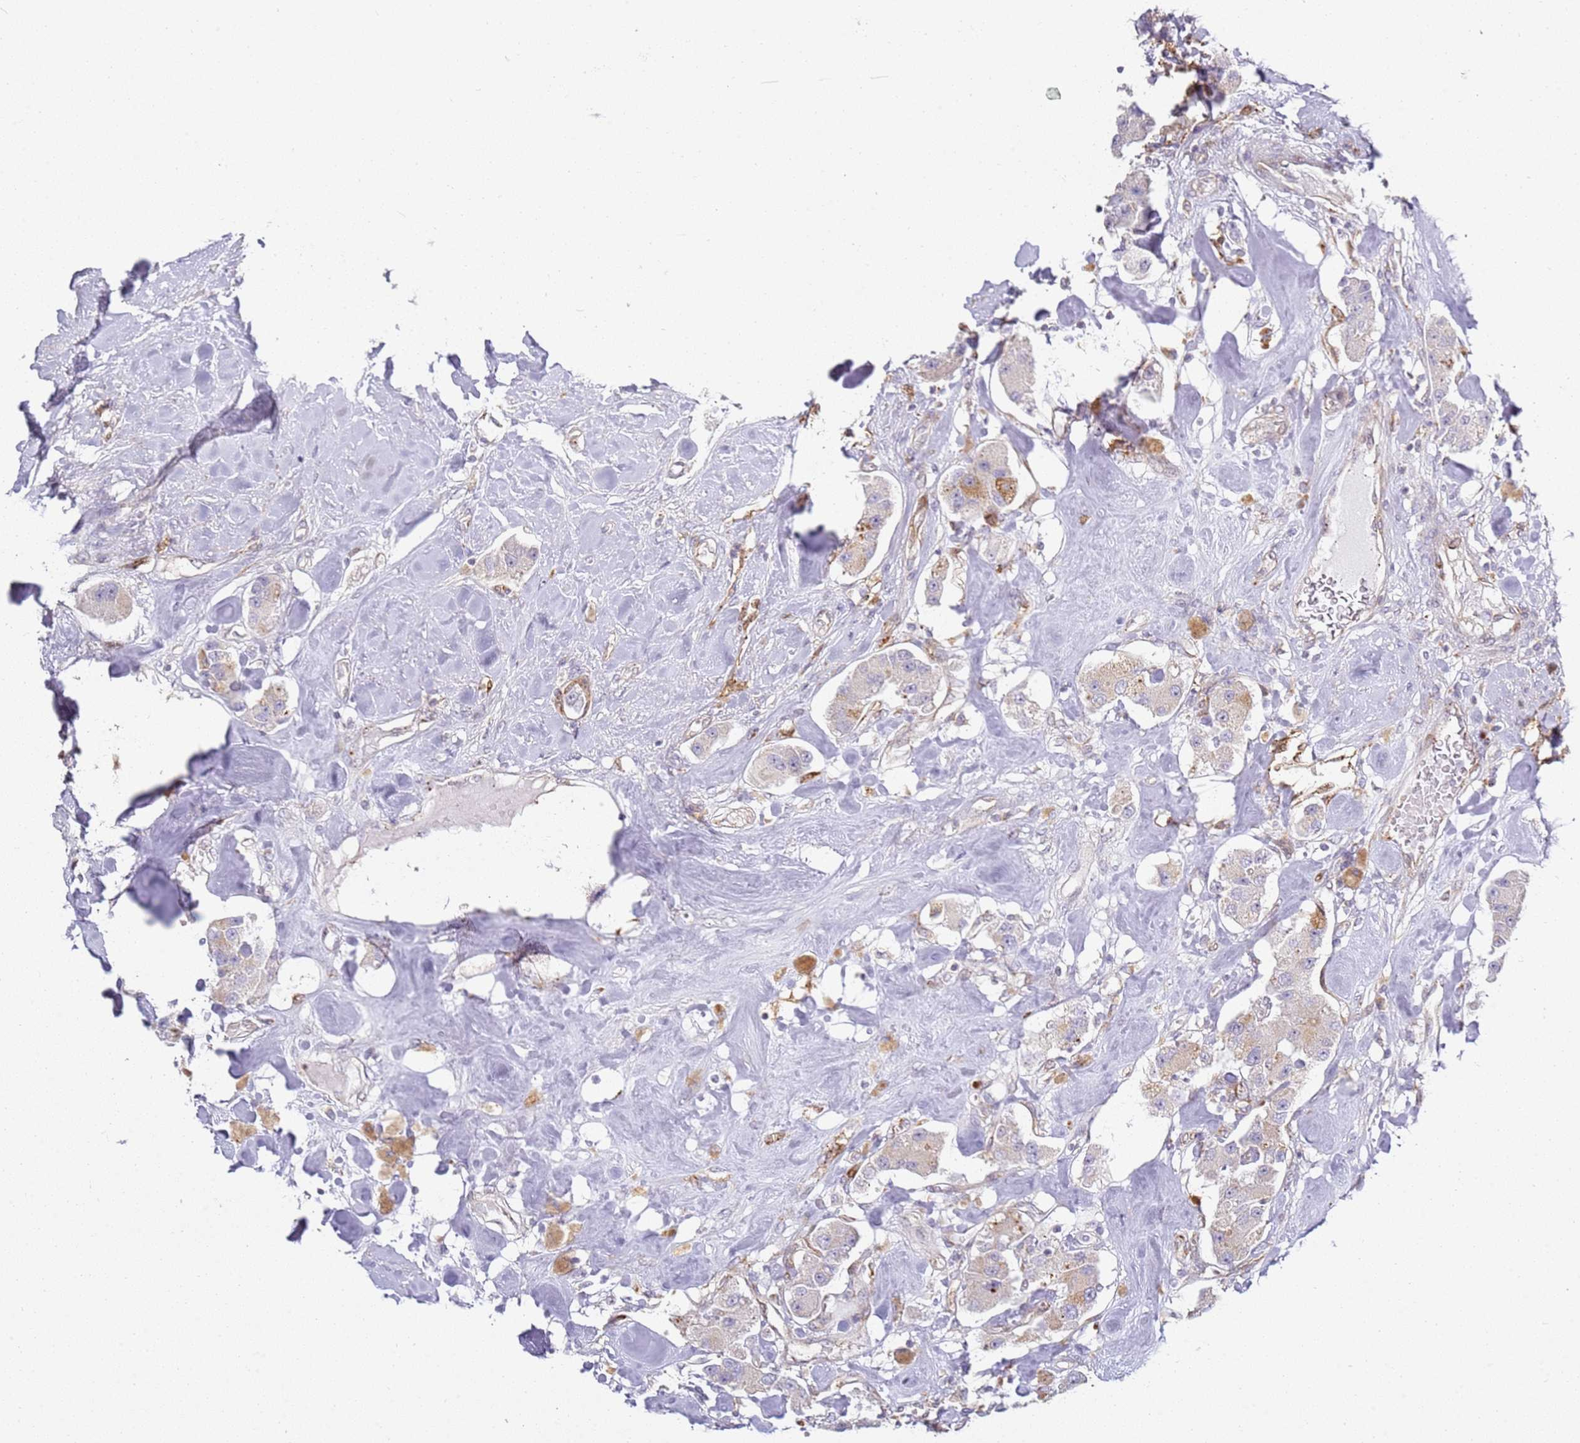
{"staining": {"intensity": "moderate", "quantity": "<25%", "location": "cytoplasmic/membranous"}, "tissue": "carcinoid", "cell_type": "Tumor cells", "image_type": "cancer", "snomed": [{"axis": "morphology", "description": "Carcinoid, malignant, NOS"}, {"axis": "topography", "description": "Pancreas"}], "caption": "The immunohistochemical stain shows moderate cytoplasmic/membranous positivity in tumor cells of carcinoid tissue. (DAB (3,3'-diaminobenzidine) = brown stain, brightfield microscopy at high magnification).", "gene": "GRAP", "patient": {"sex": "male", "age": 41}}